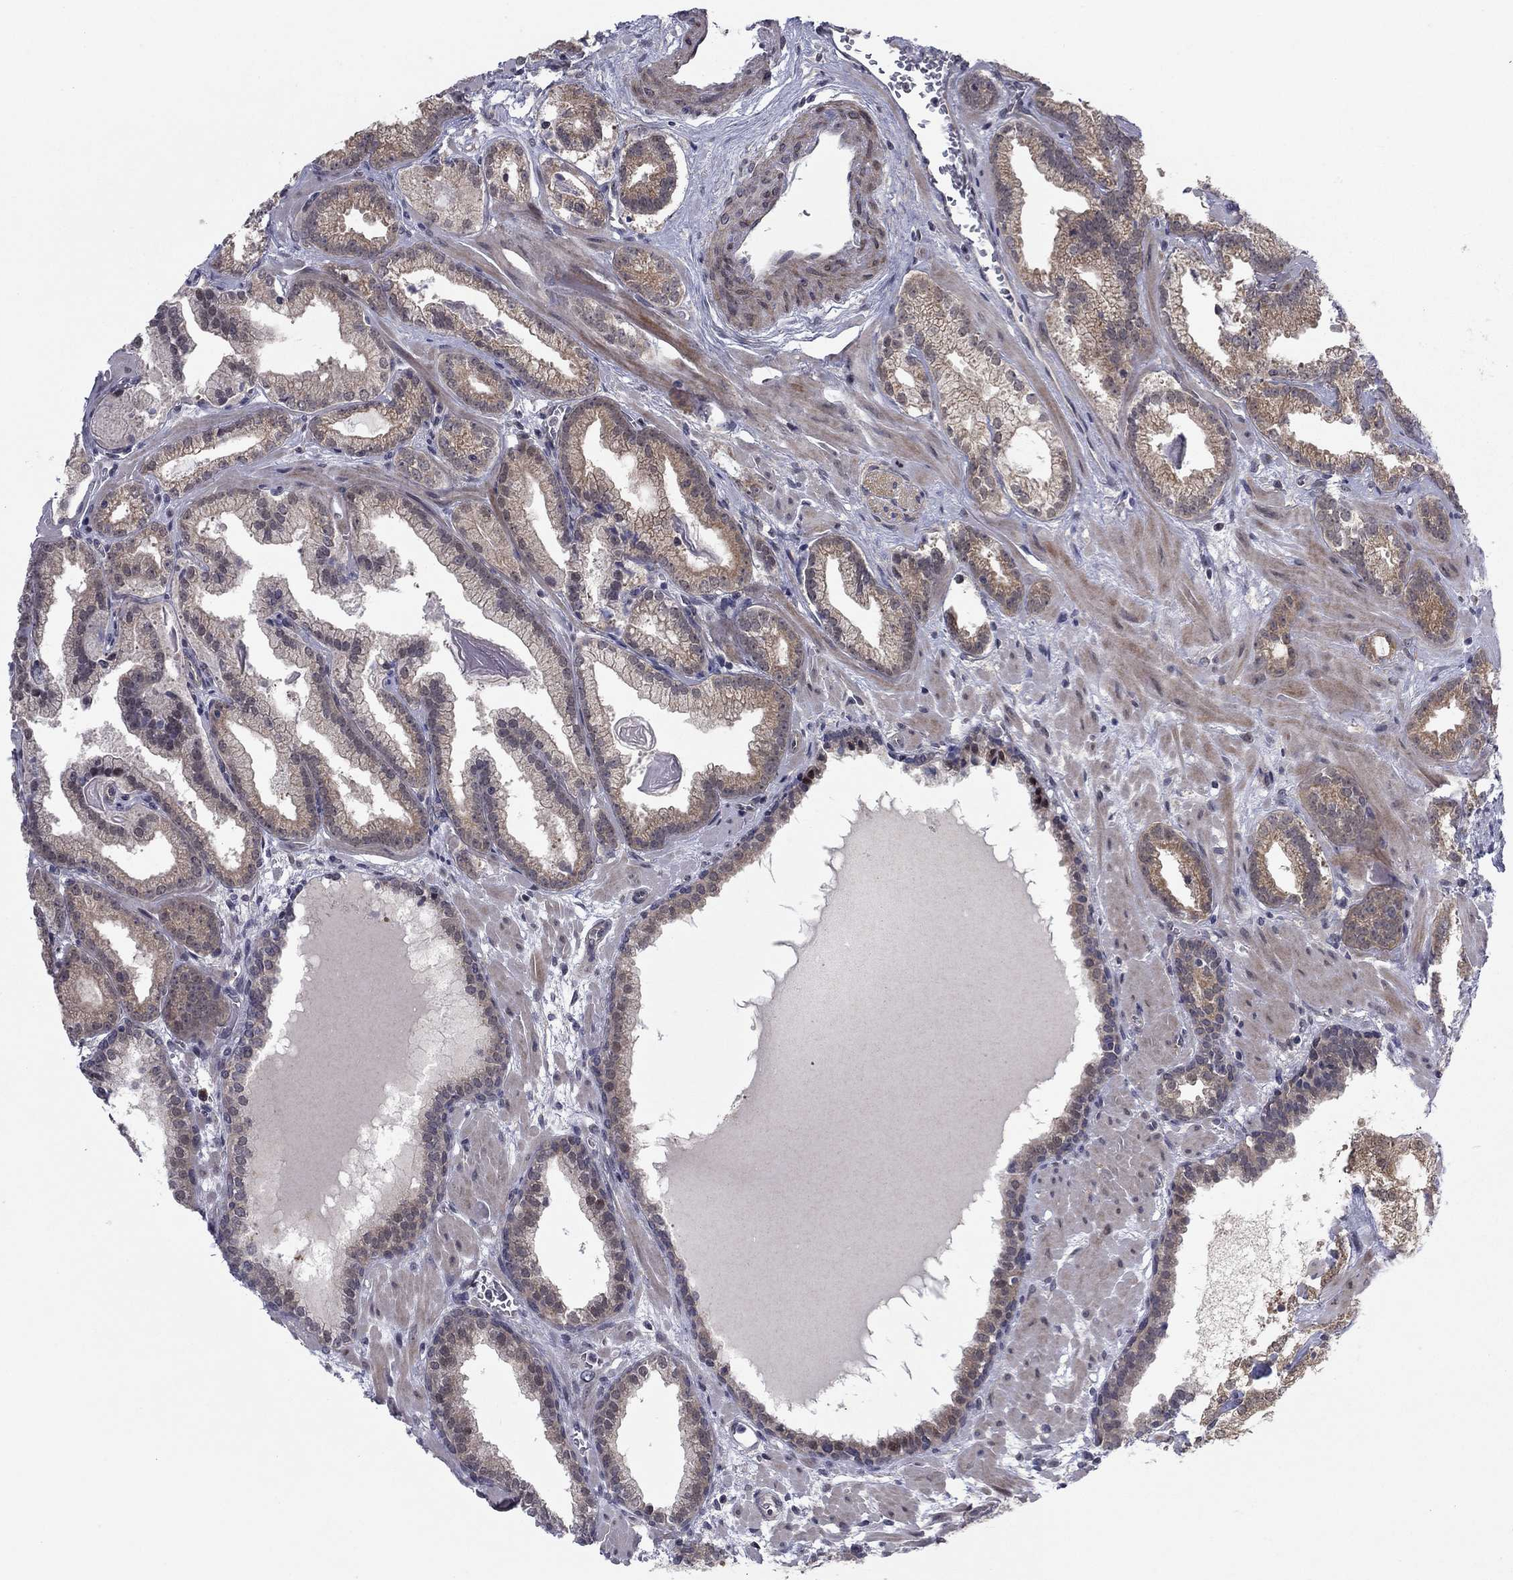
{"staining": {"intensity": "weak", "quantity": "25%-75%", "location": "cytoplasmic/membranous"}, "tissue": "prostate cancer", "cell_type": "Tumor cells", "image_type": "cancer", "snomed": [{"axis": "morphology", "description": "Adenocarcinoma, Low grade"}, {"axis": "topography", "description": "Prostate"}], "caption": "Protein analysis of prostate adenocarcinoma (low-grade) tissue shows weak cytoplasmic/membranous expression in approximately 25%-75% of tumor cells. (Brightfield microscopy of DAB IHC at high magnification).", "gene": "PSMC1", "patient": {"sex": "male", "age": 68}}